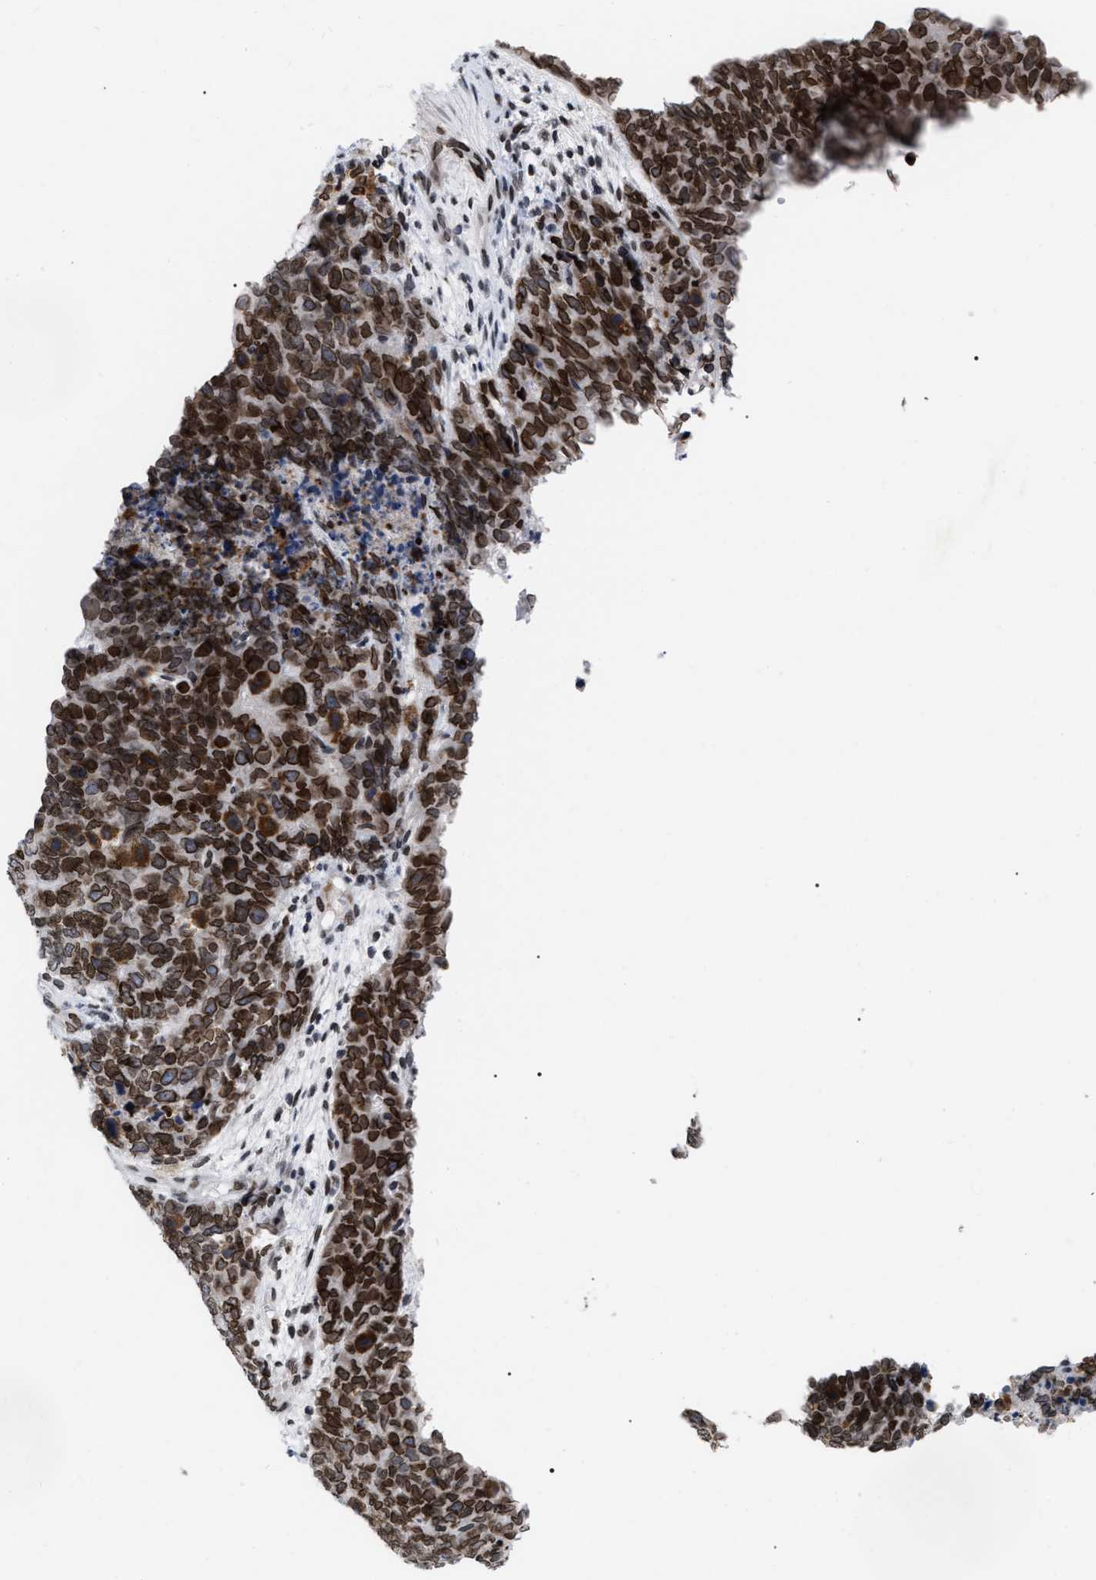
{"staining": {"intensity": "strong", "quantity": ">75%", "location": "cytoplasmic/membranous,nuclear"}, "tissue": "cervical cancer", "cell_type": "Tumor cells", "image_type": "cancer", "snomed": [{"axis": "morphology", "description": "Squamous cell carcinoma, NOS"}, {"axis": "topography", "description": "Cervix"}], "caption": "Immunohistochemistry staining of cervical squamous cell carcinoma, which demonstrates high levels of strong cytoplasmic/membranous and nuclear positivity in approximately >75% of tumor cells indicating strong cytoplasmic/membranous and nuclear protein staining. The staining was performed using DAB (3,3'-diaminobenzidine) (brown) for protein detection and nuclei were counterstained in hematoxylin (blue).", "gene": "TPR", "patient": {"sex": "female", "age": 63}}